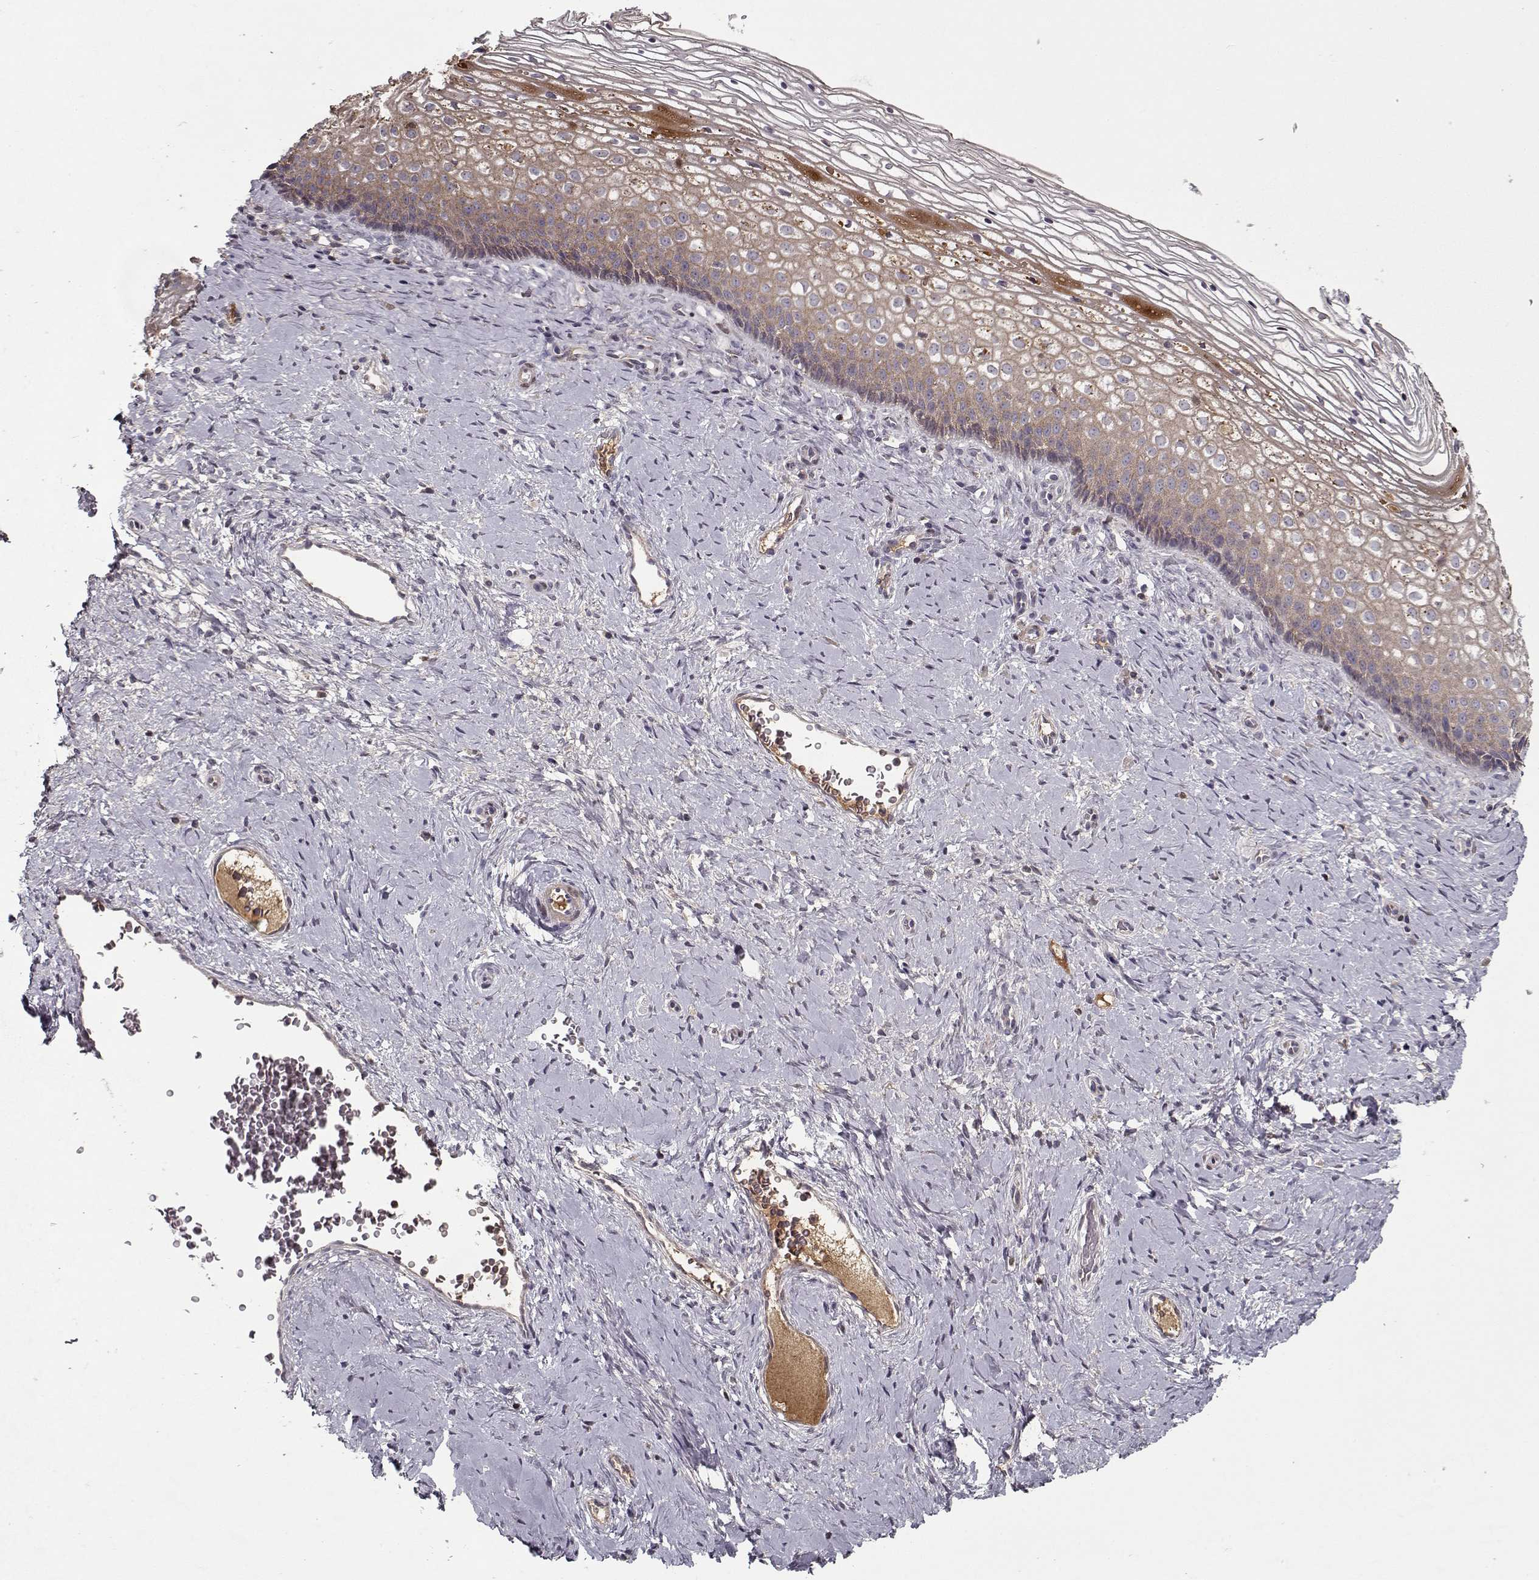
{"staining": {"intensity": "weak", "quantity": "25%-75%", "location": "cytoplasmic/membranous"}, "tissue": "cervix", "cell_type": "Squamous epithelial cells", "image_type": "normal", "snomed": [{"axis": "morphology", "description": "Normal tissue, NOS"}, {"axis": "topography", "description": "Cervix"}], "caption": "Immunohistochemical staining of unremarkable human cervix shows weak cytoplasmic/membranous protein positivity in approximately 25%-75% of squamous epithelial cells. (DAB IHC with brightfield microscopy, high magnification).", "gene": "AFM", "patient": {"sex": "female", "age": 34}}